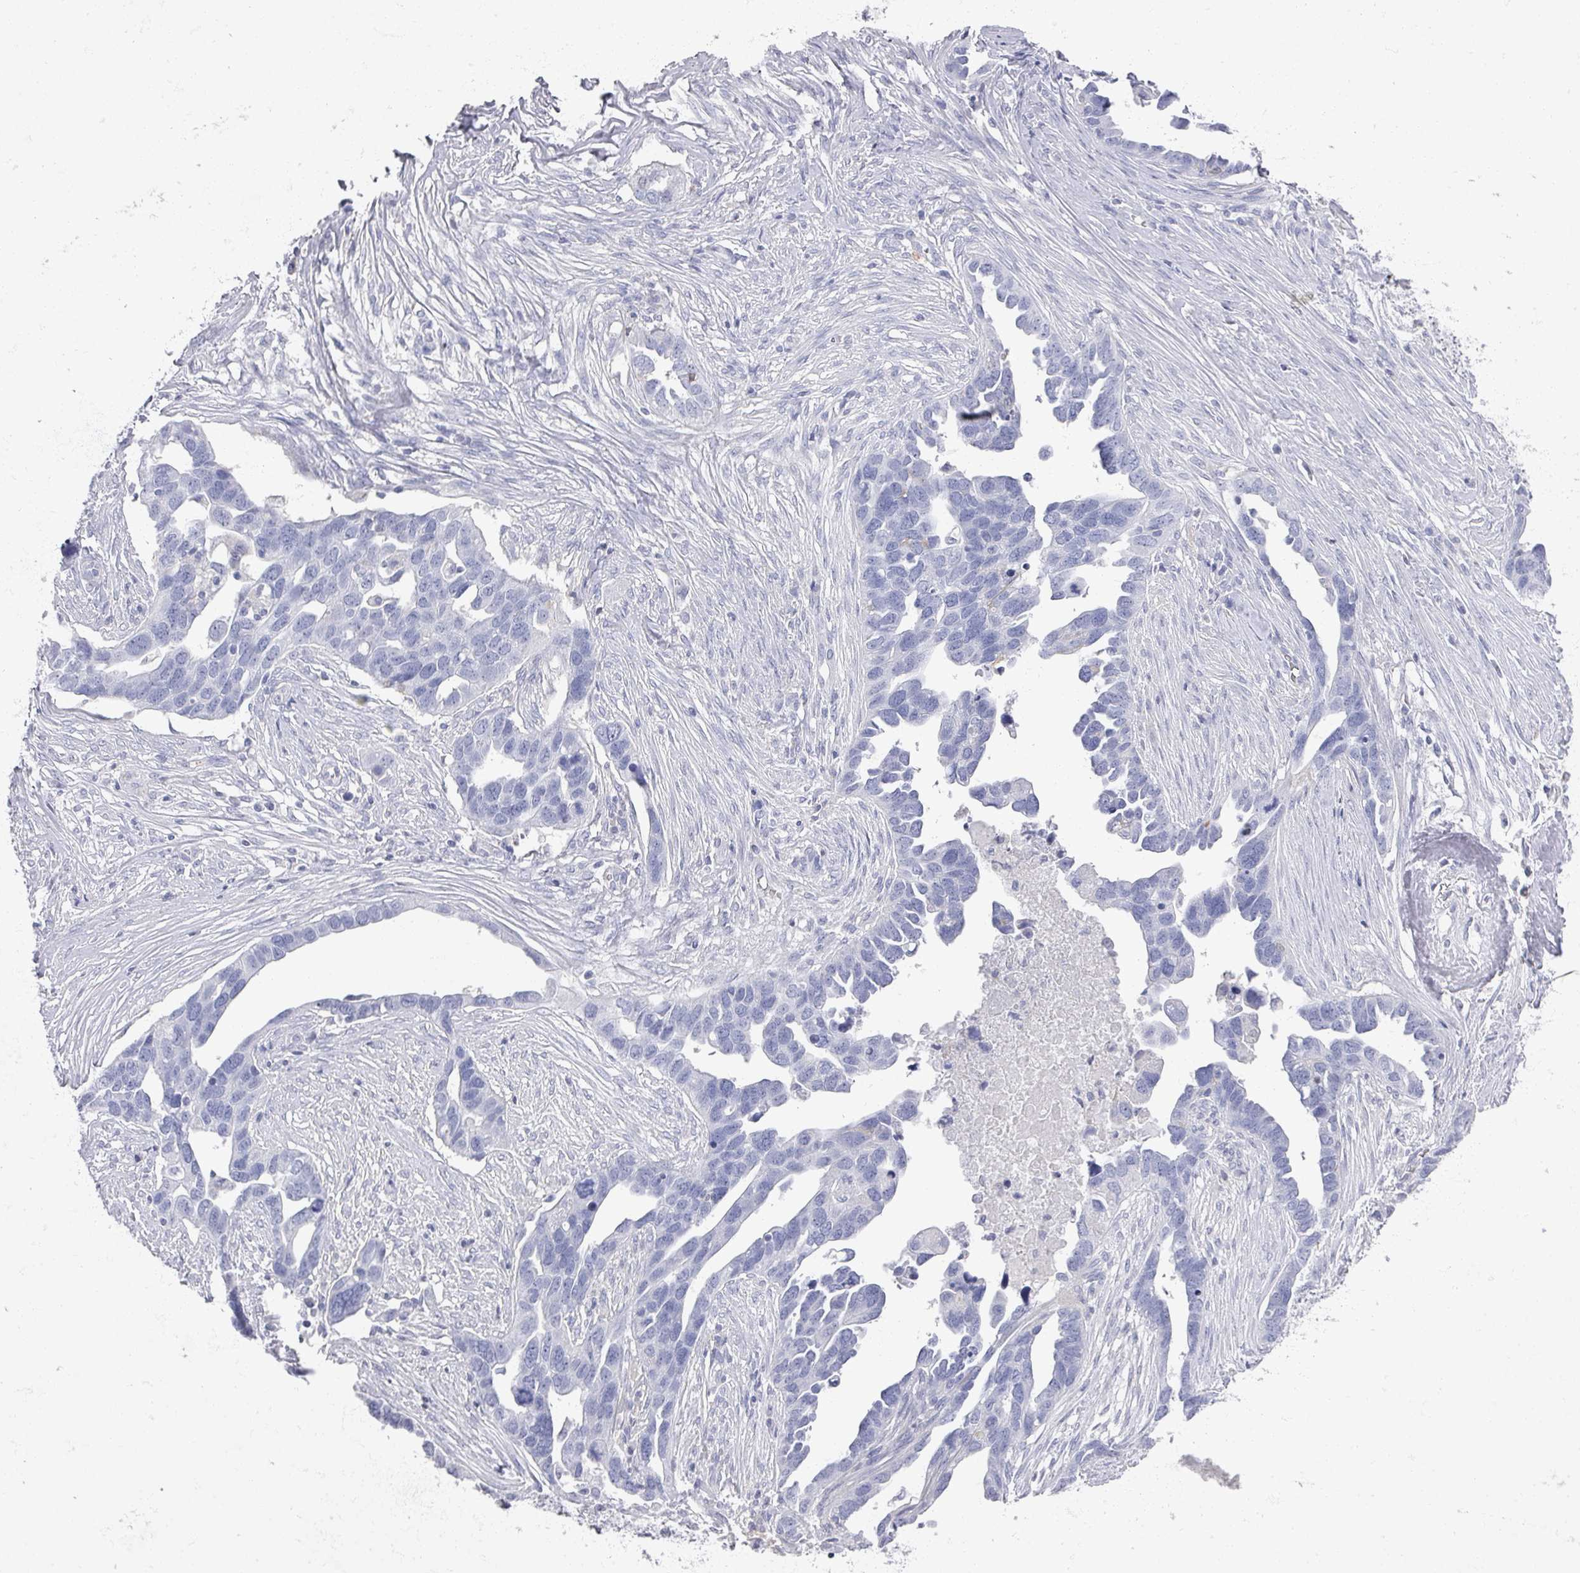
{"staining": {"intensity": "negative", "quantity": "none", "location": "none"}, "tissue": "ovarian cancer", "cell_type": "Tumor cells", "image_type": "cancer", "snomed": [{"axis": "morphology", "description": "Cystadenocarcinoma, serous, NOS"}, {"axis": "topography", "description": "Ovary"}], "caption": "High power microscopy micrograph of an immunohistochemistry (IHC) photomicrograph of ovarian serous cystadenocarcinoma, revealing no significant expression in tumor cells.", "gene": "OMG", "patient": {"sex": "female", "age": 54}}